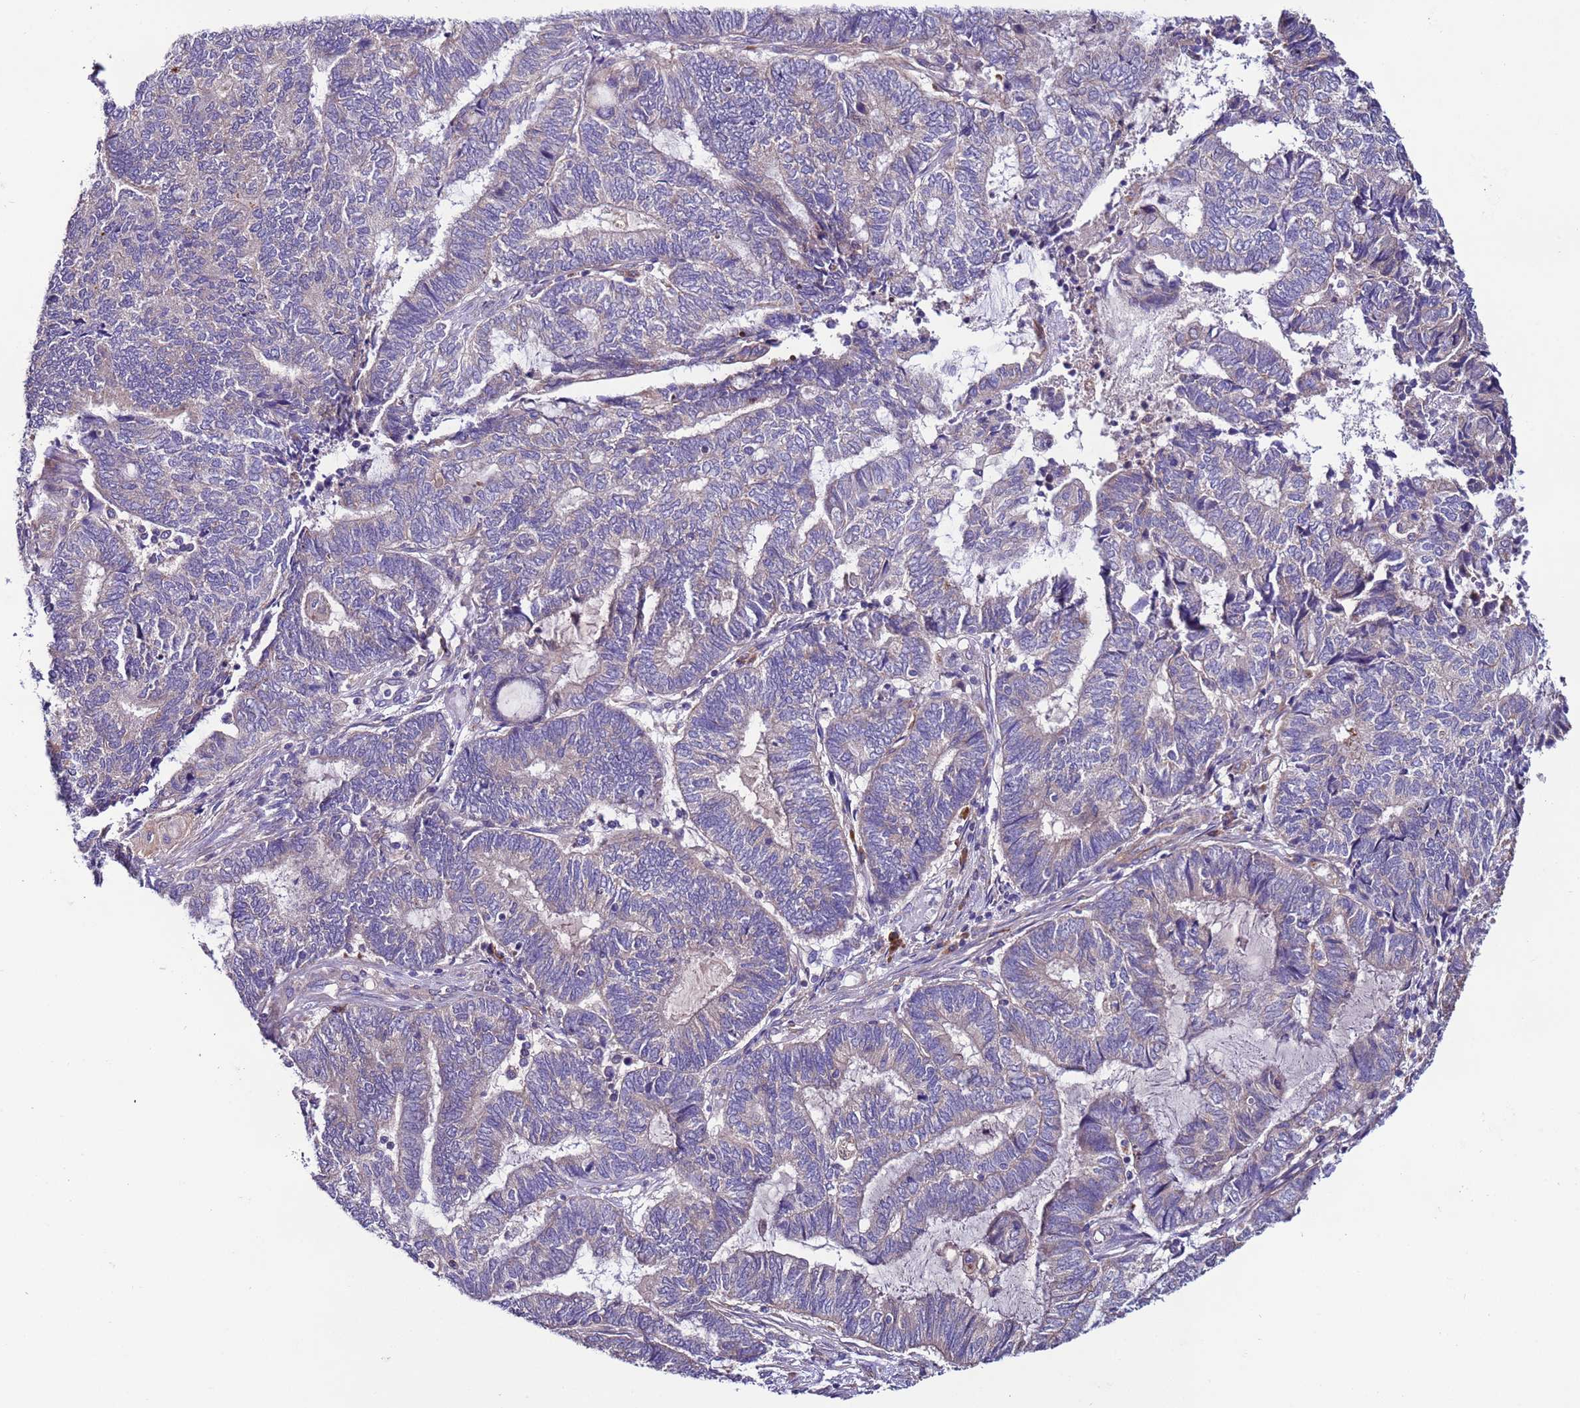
{"staining": {"intensity": "weak", "quantity": "<25%", "location": "cytoplasmic/membranous"}, "tissue": "endometrial cancer", "cell_type": "Tumor cells", "image_type": "cancer", "snomed": [{"axis": "morphology", "description": "Adenocarcinoma, NOS"}, {"axis": "topography", "description": "Uterus"}, {"axis": "topography", "description": "Endometrium"}], "caption": "A photomicrograph of endometrial adenocarcinoma stained for a protein demonstrates no brown staining in tumor cells.", "gene": "SPCS1", "patient": {"sex": "female", "age": 70}}